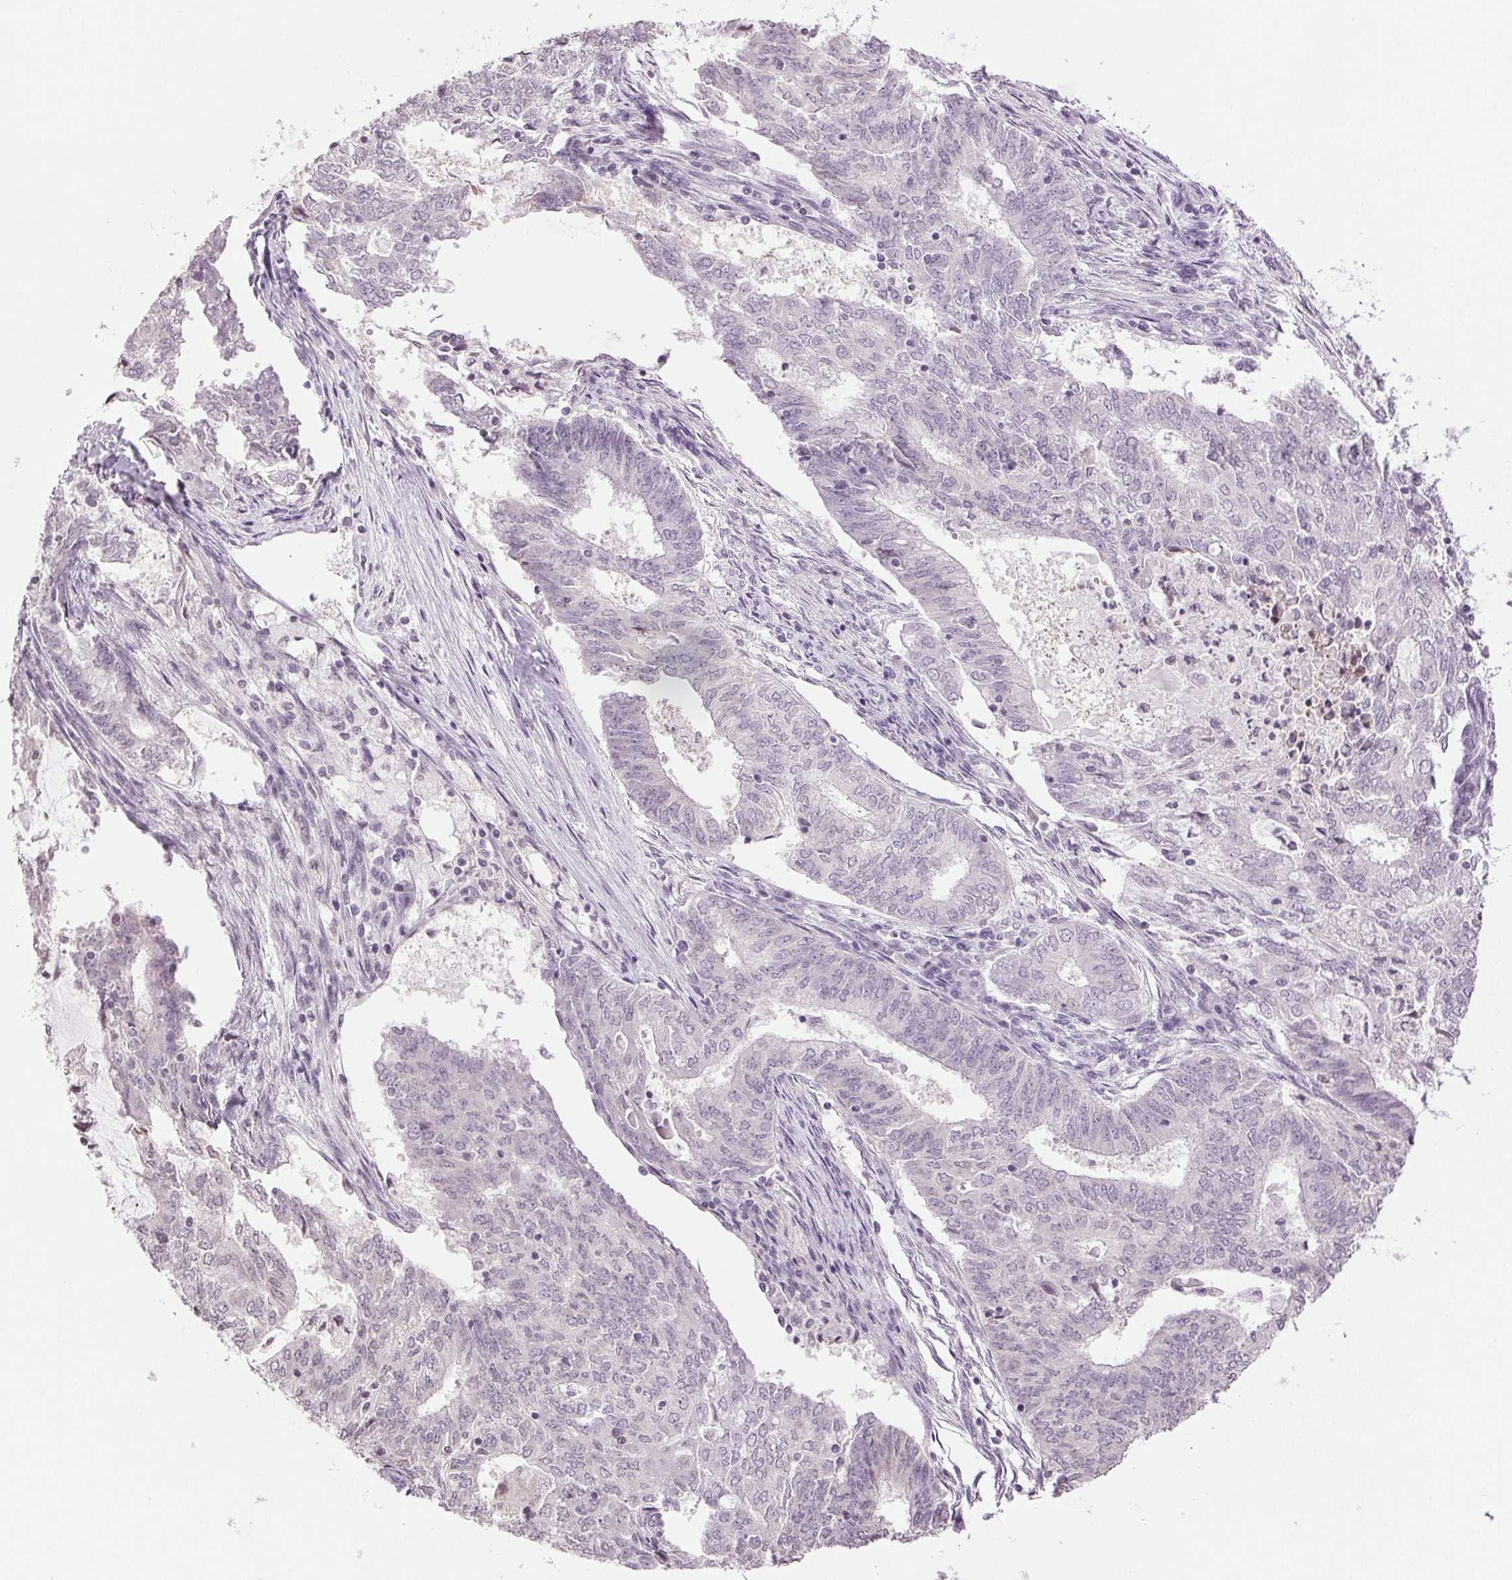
{"staining": {"intensity": "negative", "quantity": "none", "location": "none"}, "tissue": "endometrial cancer", "cell_type": "Tumor cells", "image_type": "cancer", "snomed": [{"axis": "morphology", "description": "Adenocarcinoma, NOS"}, {"axis": "topography", "description": "Endometrium"}], "caption": "High magnification brightfield microscopy of endometrial cancer (adenocarcinoma) stained with DAB (3,3'-diaminobenzidine) (brown) and counterstained with hematoxylin (blue): tumor cells show no significant staining.", "gene": "TNNT3", "patient": {"sex": "female", "age": 62}}